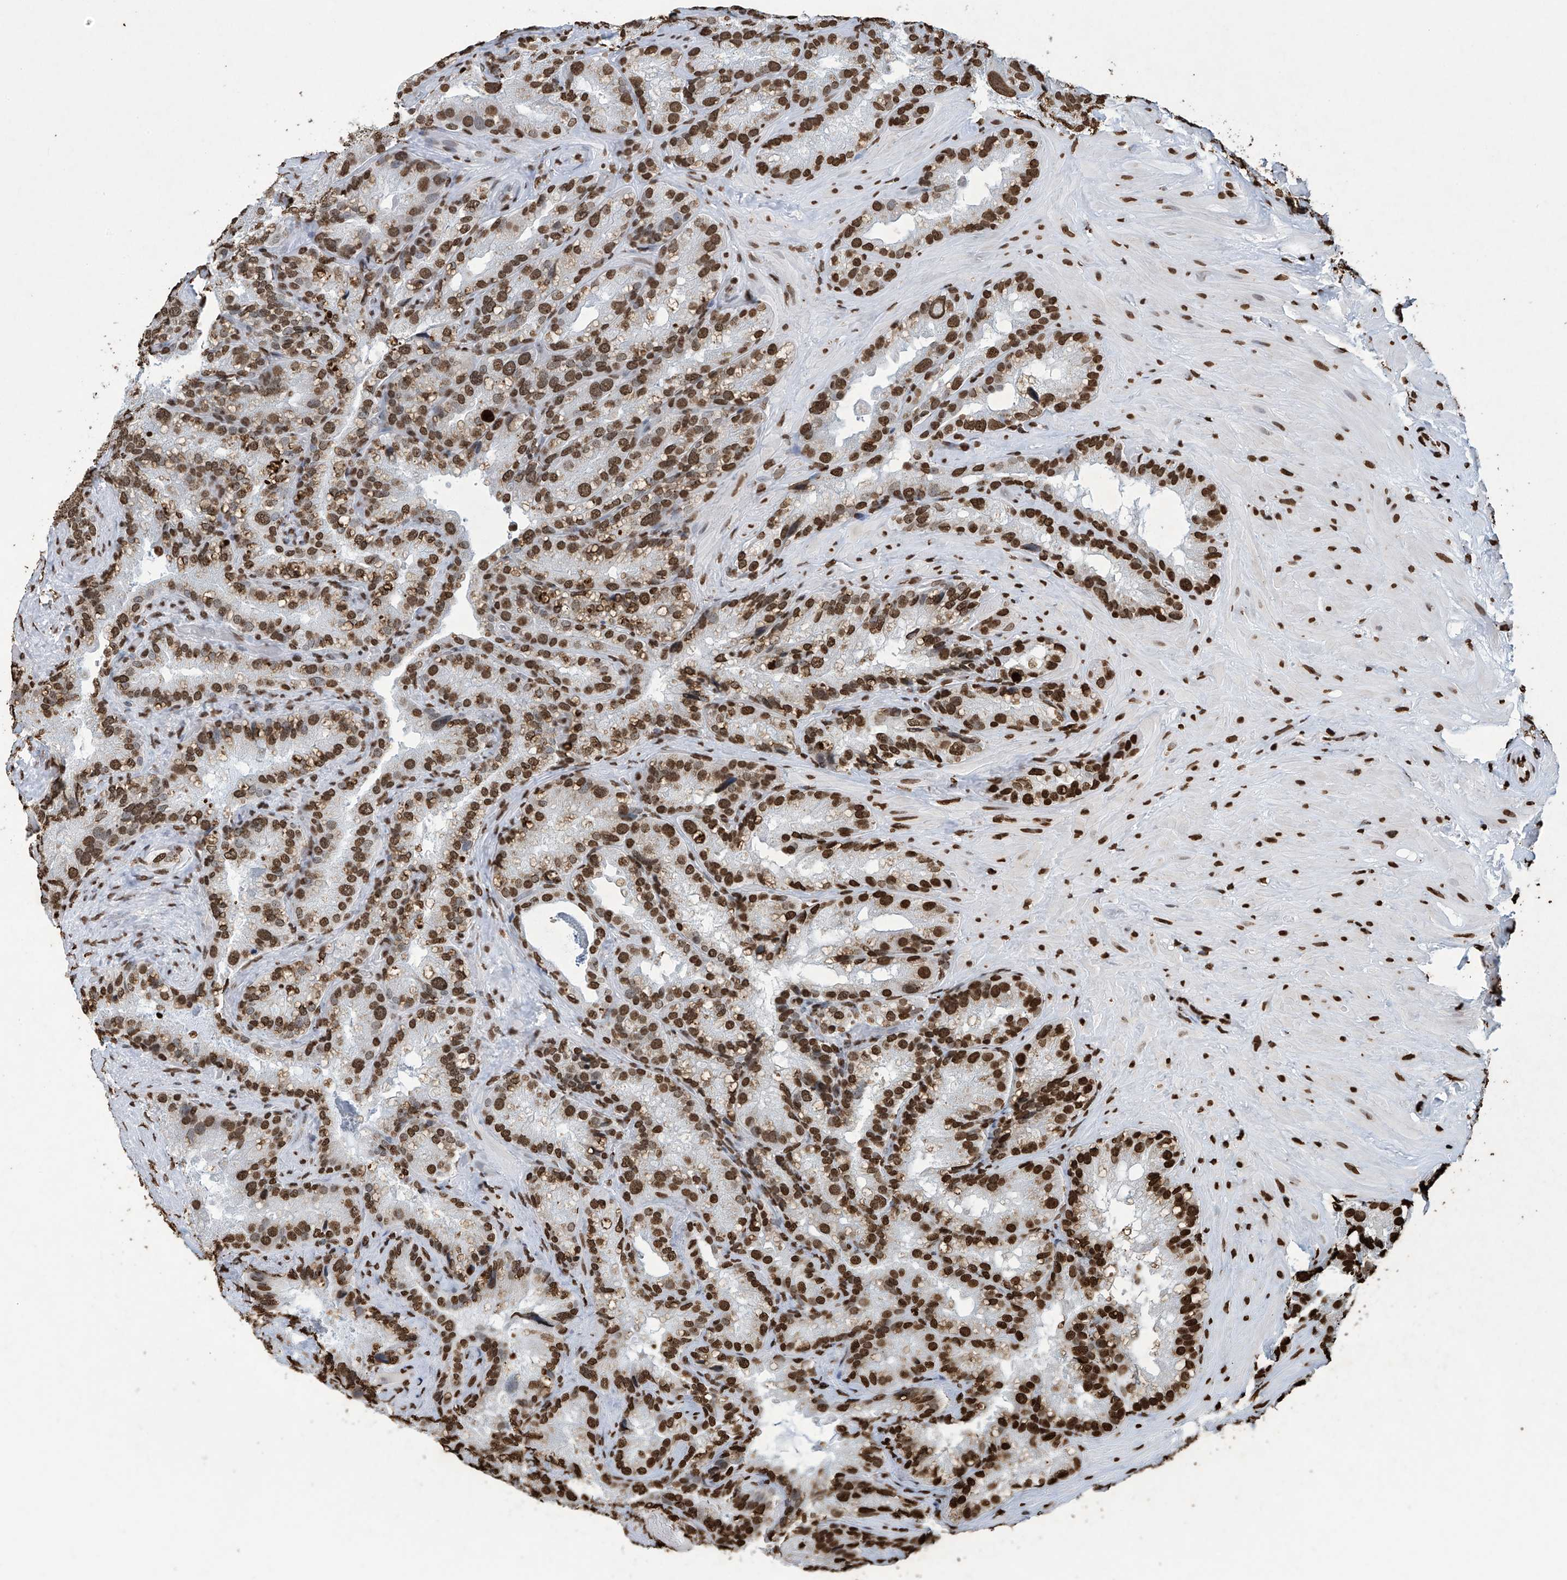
{"staining": {"intensity": "strong", "quantity": ">75%", "location": "nuclear"}, "tissue": "seminal vesicle", "cell_type": "Glandular cells", "image_type": "normal", "snomed": [{"axis": "morphology", "description": "Normal tissue, NOS"}, {"axis": "topography", "description": "Prostate"}, {"axis": "topography", "description": "Seminal veicle"}], "caption": "Glandular cells exhibit high levels of strong nuclear positivity in about >75% of cells in benign seminal vesicle.", "gene": "H3", "patient": {"sex": "male", "age": 68}}